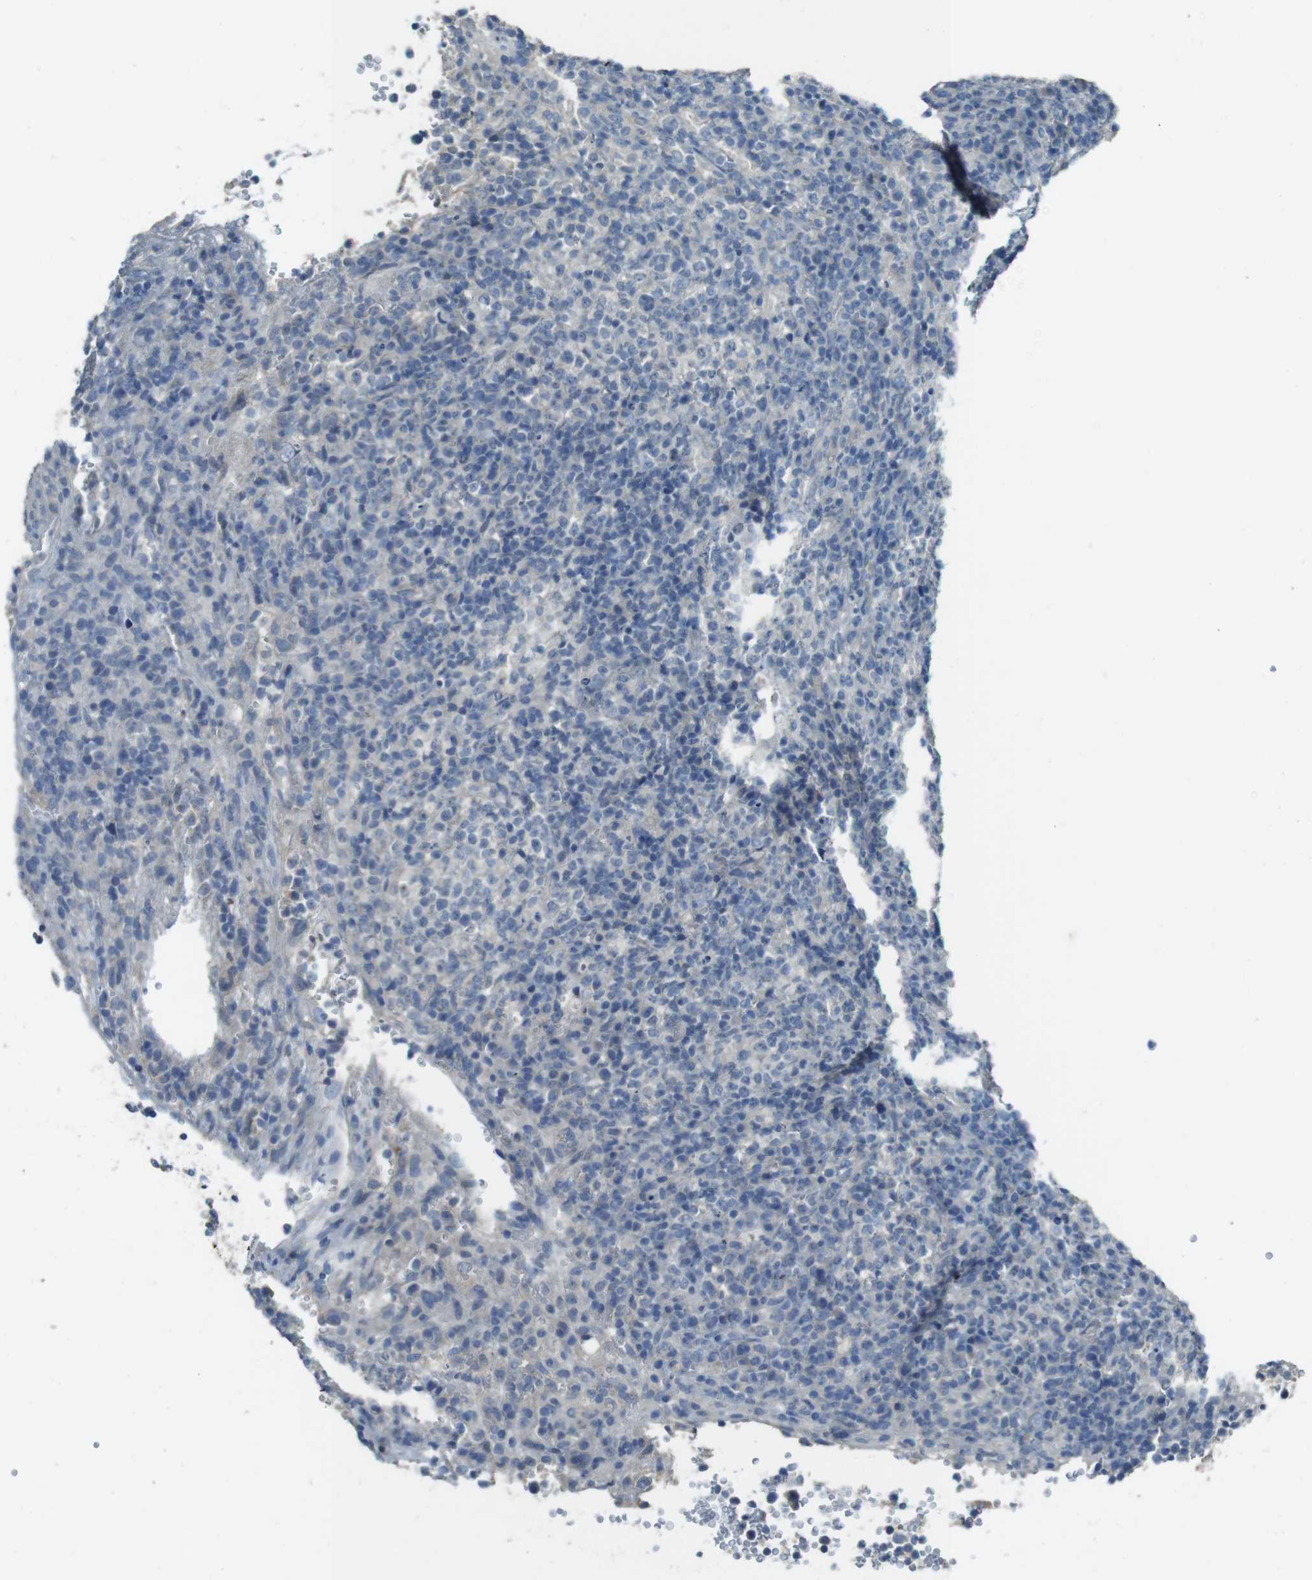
{"staining": {"intensity": "negative", "quantity": "none", "location": "none"}, "tissue": "lymphoma", "cell_type": "Tumor cells", "image_type": "cancer", "snomed": [{"axis": "morphology", "description": "Malignant lymphoma, non-Hodgkin's type, High grade"}, {"axis": "topography", "description": "Lymph node"}], "caption": "Lymphoma stained for a protein using IHC shows no positivity tumor cells.", "gene": "ENTPD7", "patient": {"sex": "female", "age": 76}}